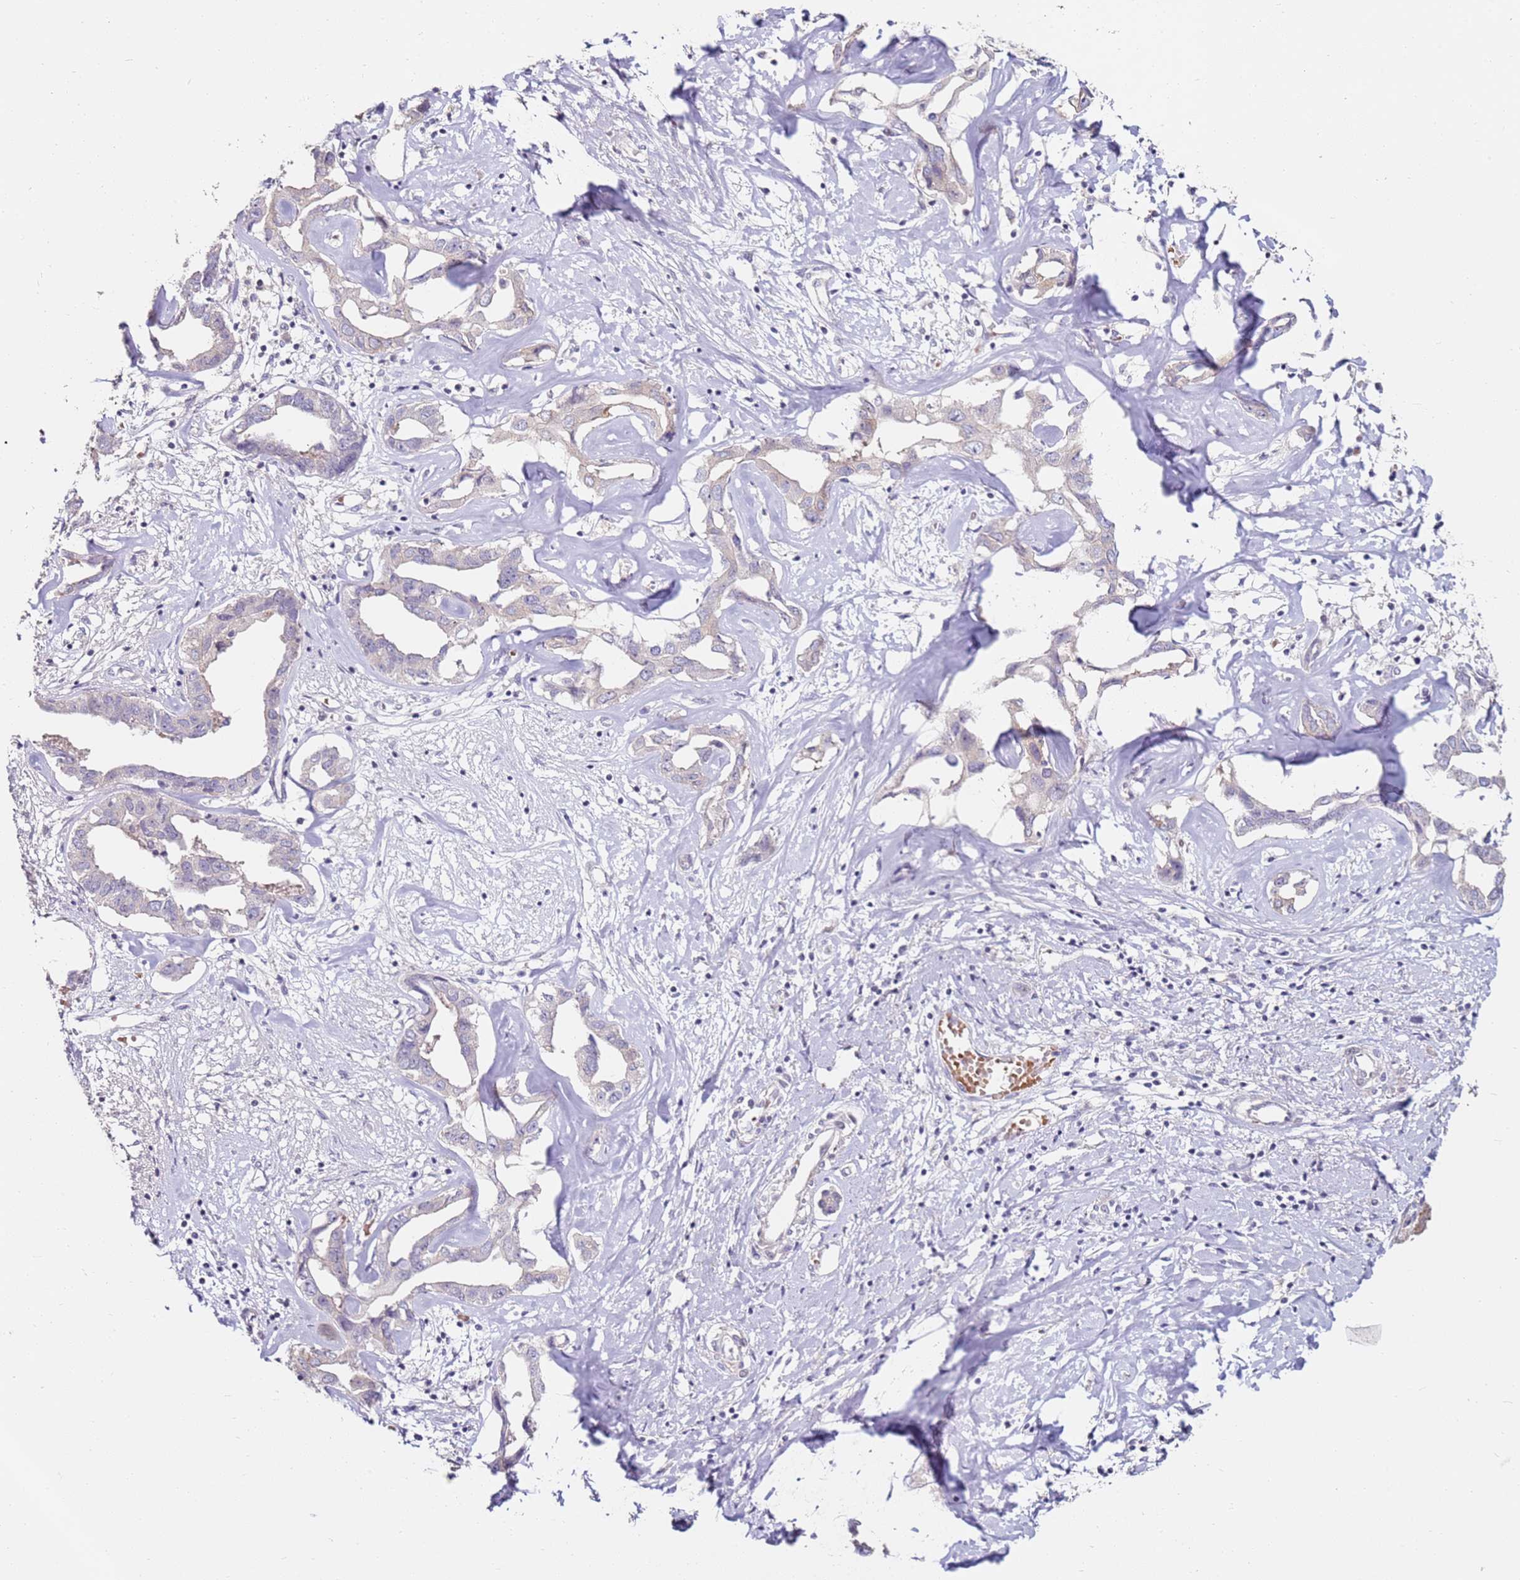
{"staining": {"intensity": "negative", "quantity": "none", "location": "none"}, "tissue": "liver cancer", "cell_type": "Tumor cells", "image_type": "cancer", "snomed": [{"axis": "morphology", "description": "Cholangiocarcinoma"}, {"axis": "topography", "description": "Liver"}], "caption": "Tumor cells show no significant protein staining in cholangiocarcinoma (liver).", "gene": "RARS2", "patient": {"sex": "male", "age": 59}}